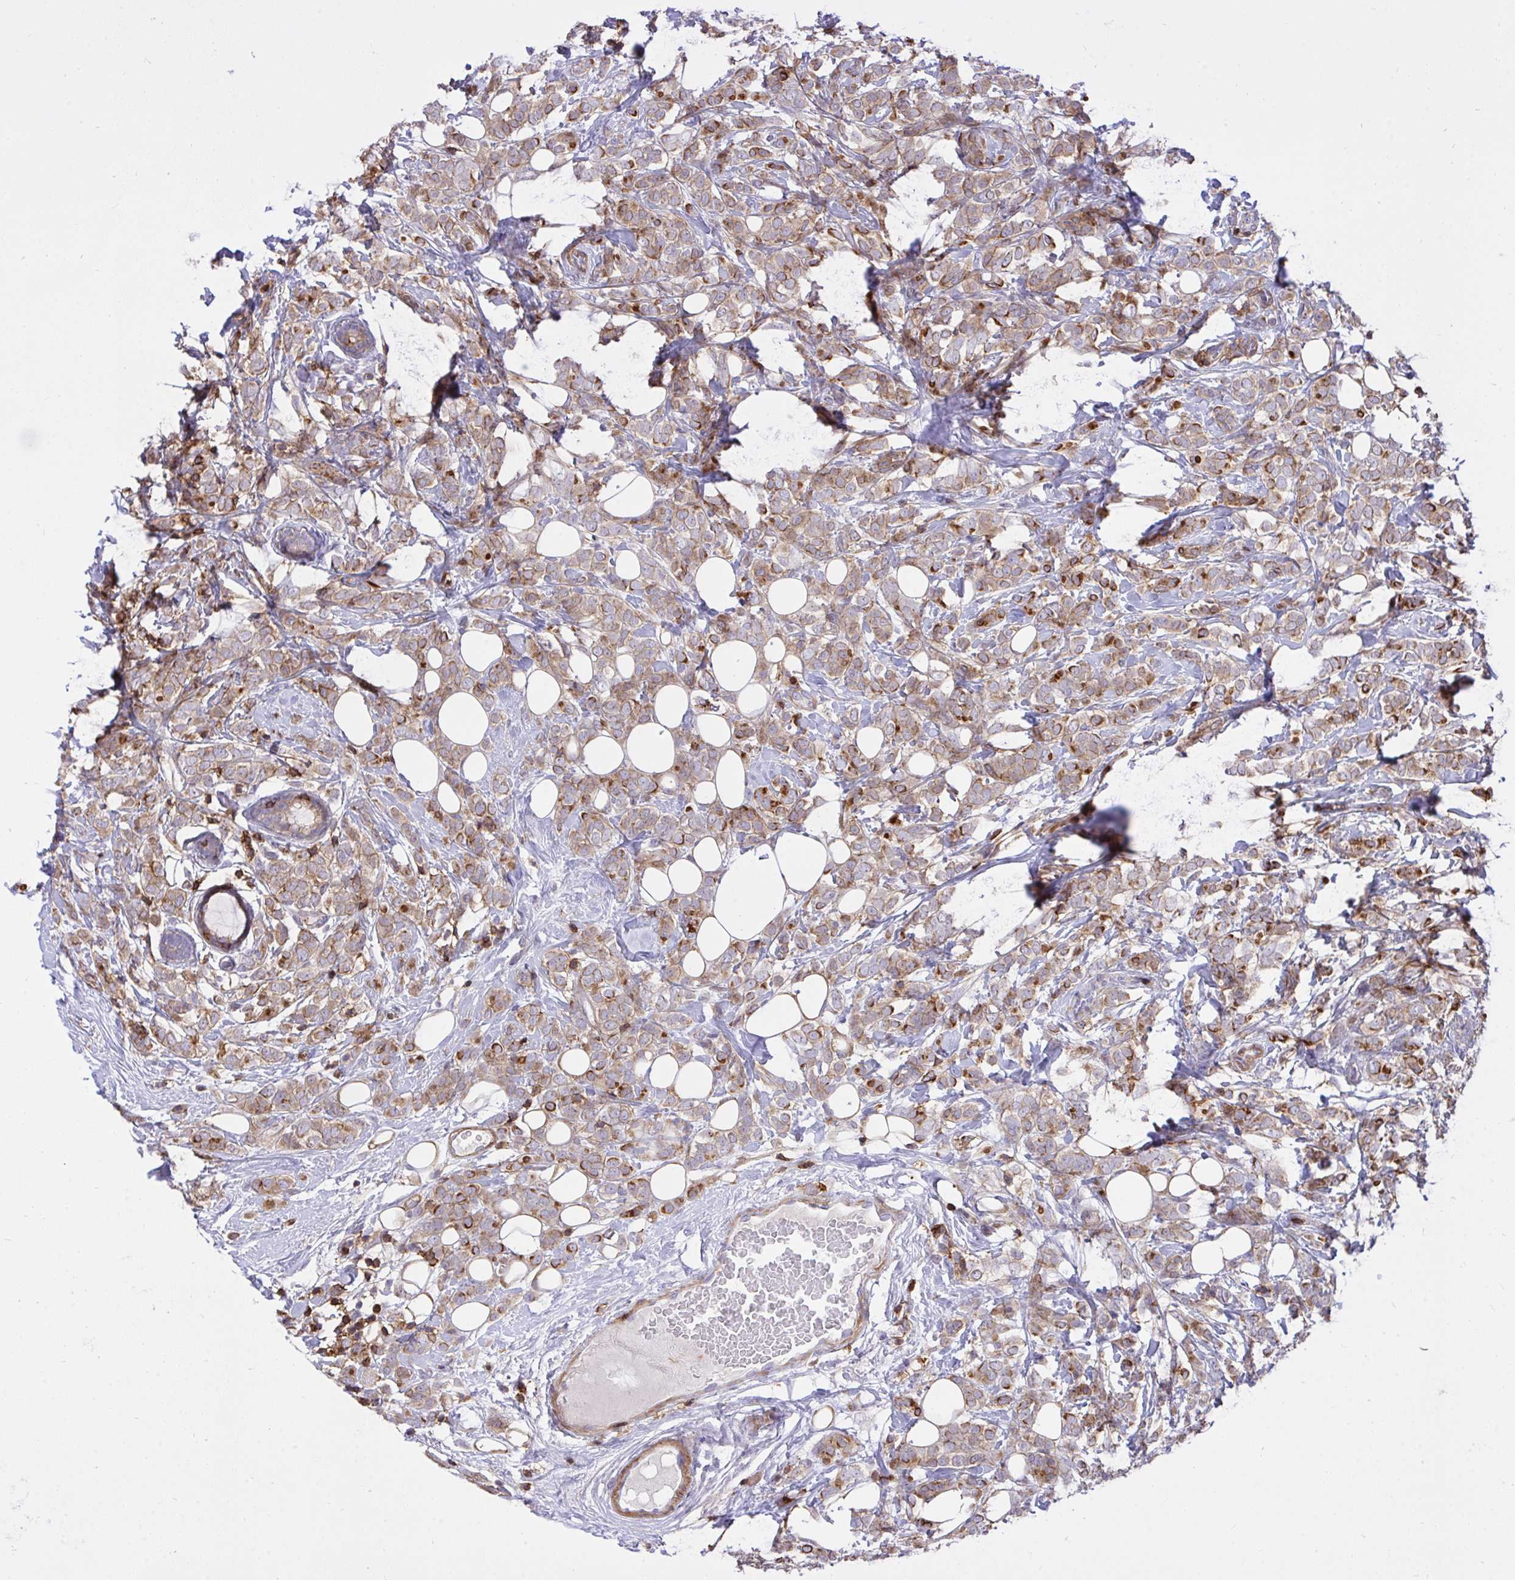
{"staining": {"intensity": "moderate", "quantity": ">75%", "location": "cytoplasmic/membranous"}, "tissue": "breast cancer", "cell_type": "Tumor cells", "image_type": "cancer", "snomed": [{"axis": "morphology", "description": "Lobular carcinoma"}, {"axis": "topography", "description": "Breast"}], "caption": "Immunohistochemistry (IHC) of breast cancer exhibits medium levels of moderate cytoplasmic/membranous positivity in approximately >75% of tumor cells. (IHC, brightfield microscopy, high magnification).", "gene": "ERI1", "patient": {"sex": "female", "age": 49}}